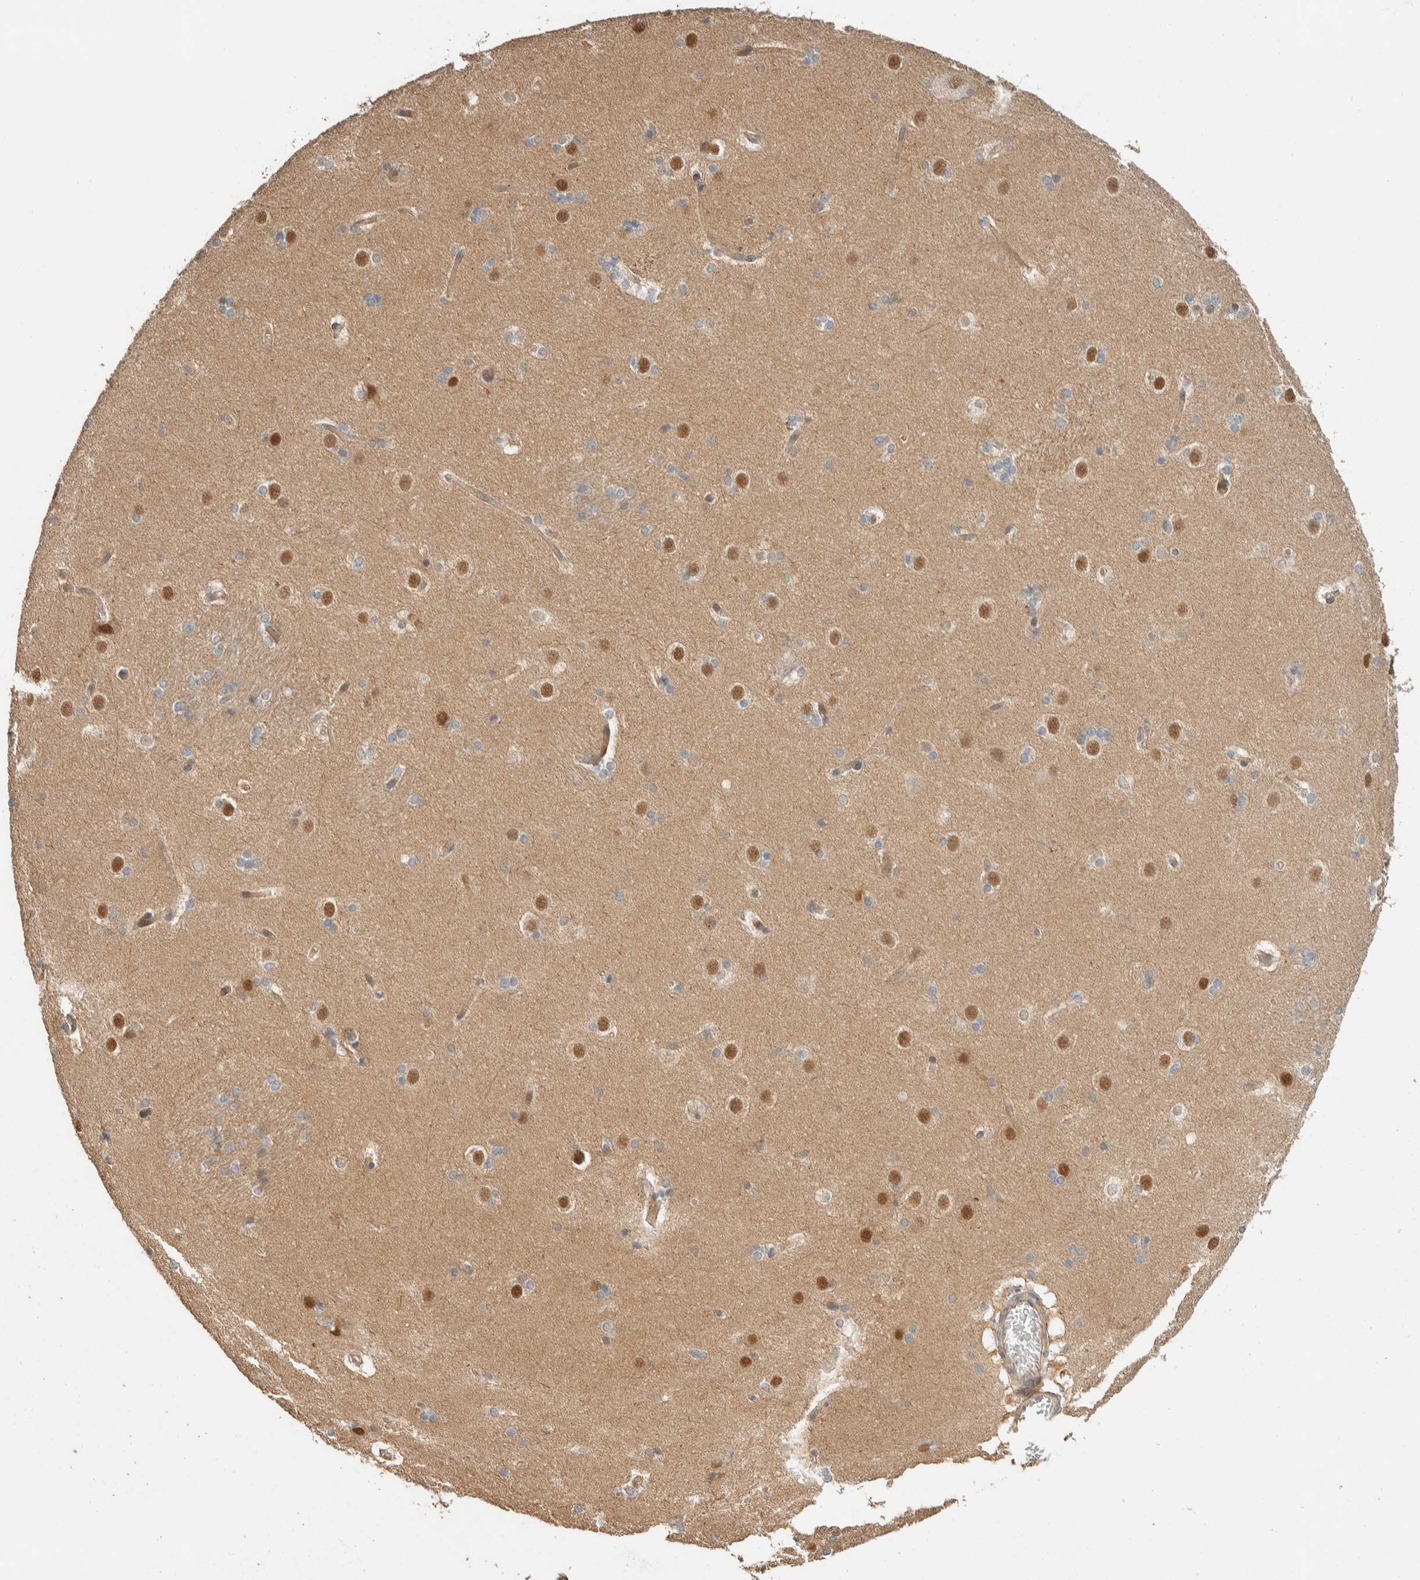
{"staining": {"intensity": "moderate", "quantity": "25%-75%", "location": "nuclear"}, "tissue": "caudate", "cell_type": "Glial cells", "image_type": "normal", "snomed": [{"axis": "morphology", "description": "Normal tissue, NOS"}, {"axis": "topography", "description": "Lateral ventricle wall"}], "caption": "A high-resolution image shows immunohistochemistry staining of benign caudate, which shows moderate nuclear staining in approximately 25%-75% of glial cells. Using DAB (brown) and hematoxylin (blue) stains, captured at high magnification using brightfield microscopy.", "gene": "ZBTB2", "patient": {"sex": "female", "age": 19}}